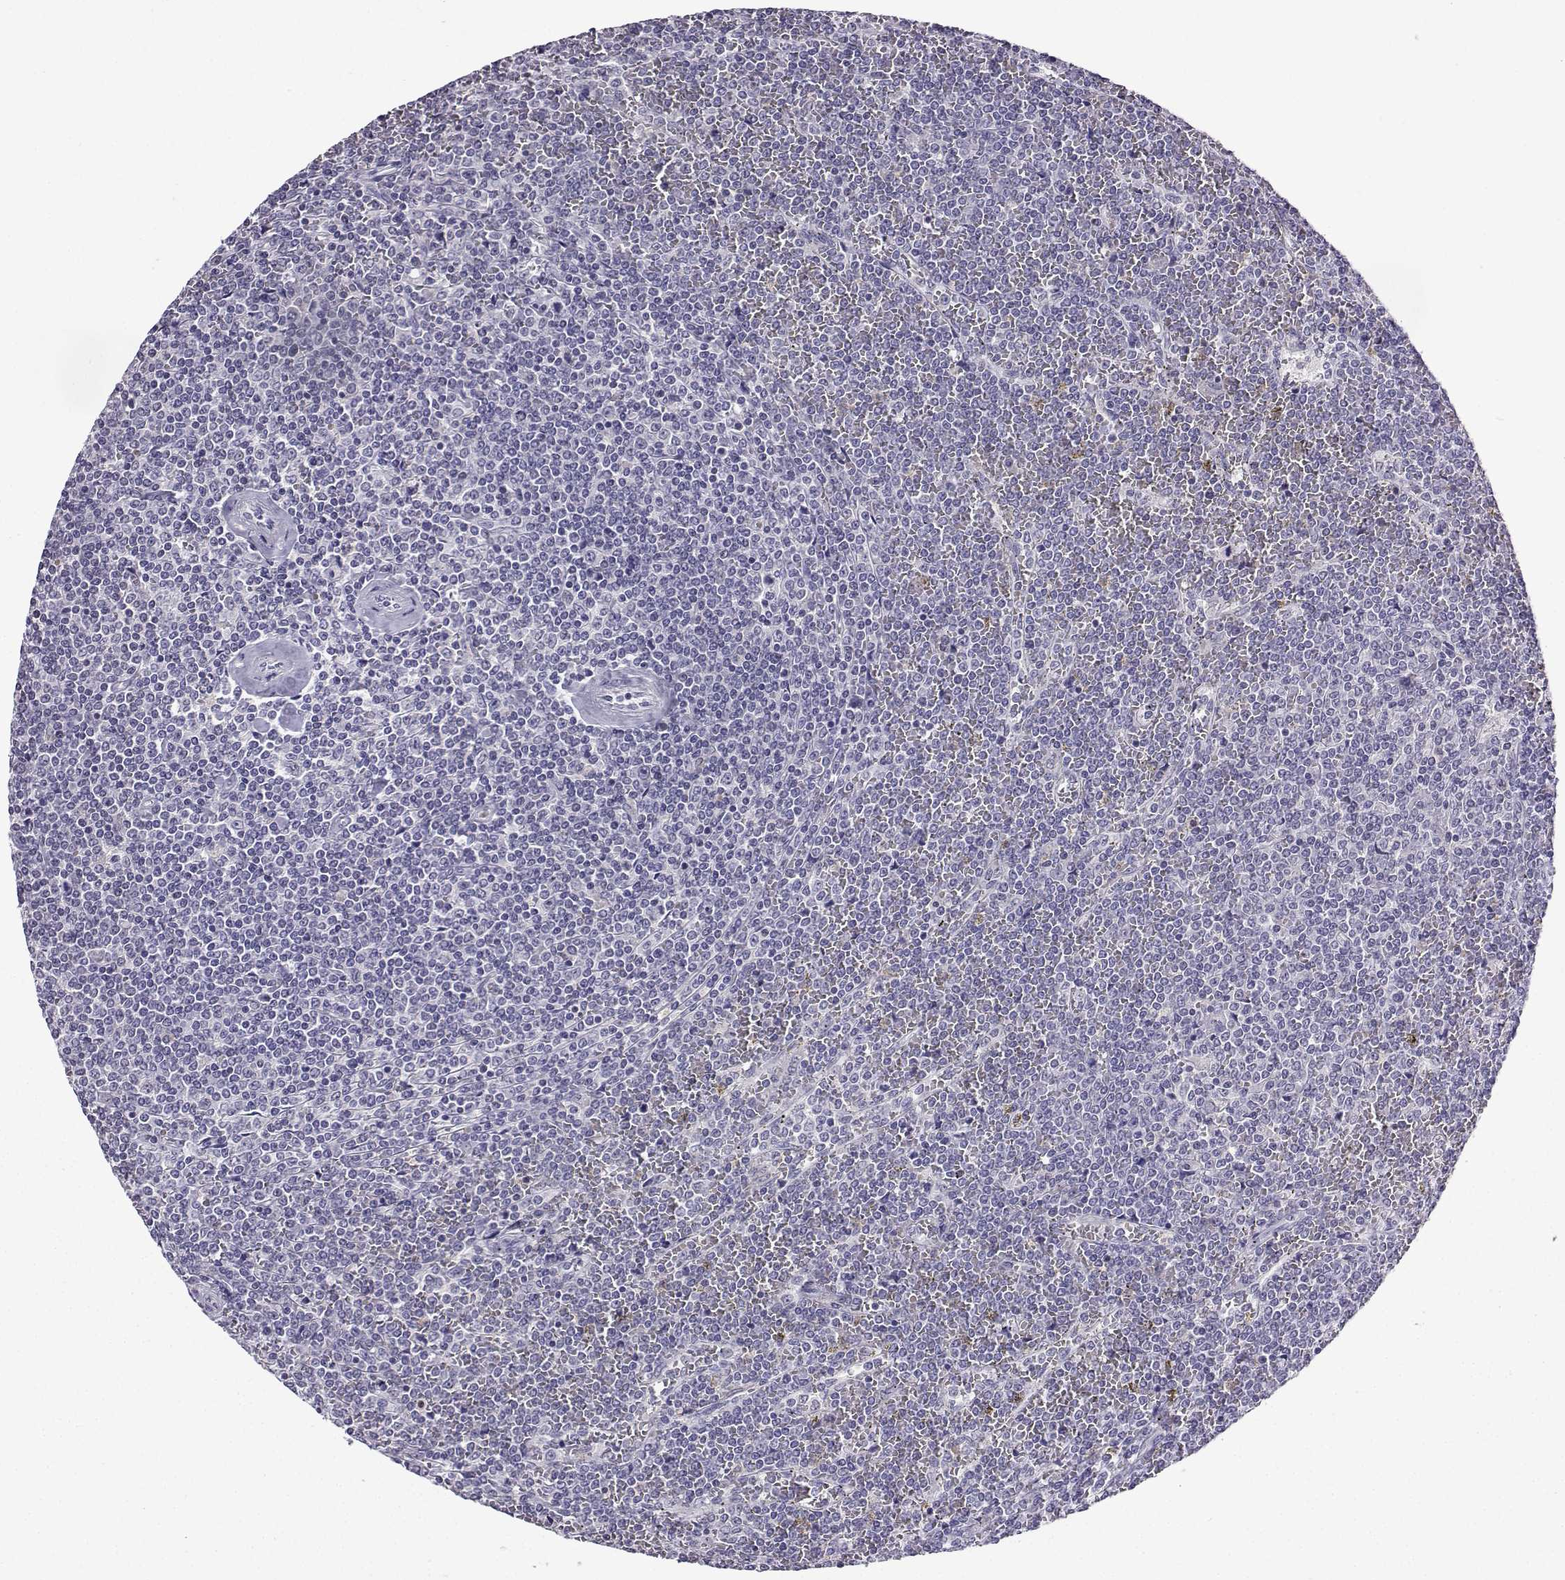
{"staining": {"intensity": "negative", "quantity": "none", "location": "none"}, "tissue": "lymphoma", "cell_type": "Tumor cells", "image_type": "cancer", "snomed": [{"axis": "morphology", "description": "Malignant lymphoma, non-Hodgkin's type, Low grade"}, {"axis": "topography", "description": "Spleen"}], "caption": "Immunohistochemistry (IHC) micrograph of lymphoma stained for a protein (brown), which exhibits no expression in tumor cells. The staining is performed using DAB (3,3'-diaminobenzidine) brown chromogen with nuclei counter-stained in using hematoxylin.", "gene": "LRFN2", "patient": {"sex": "female", "age": 19}}